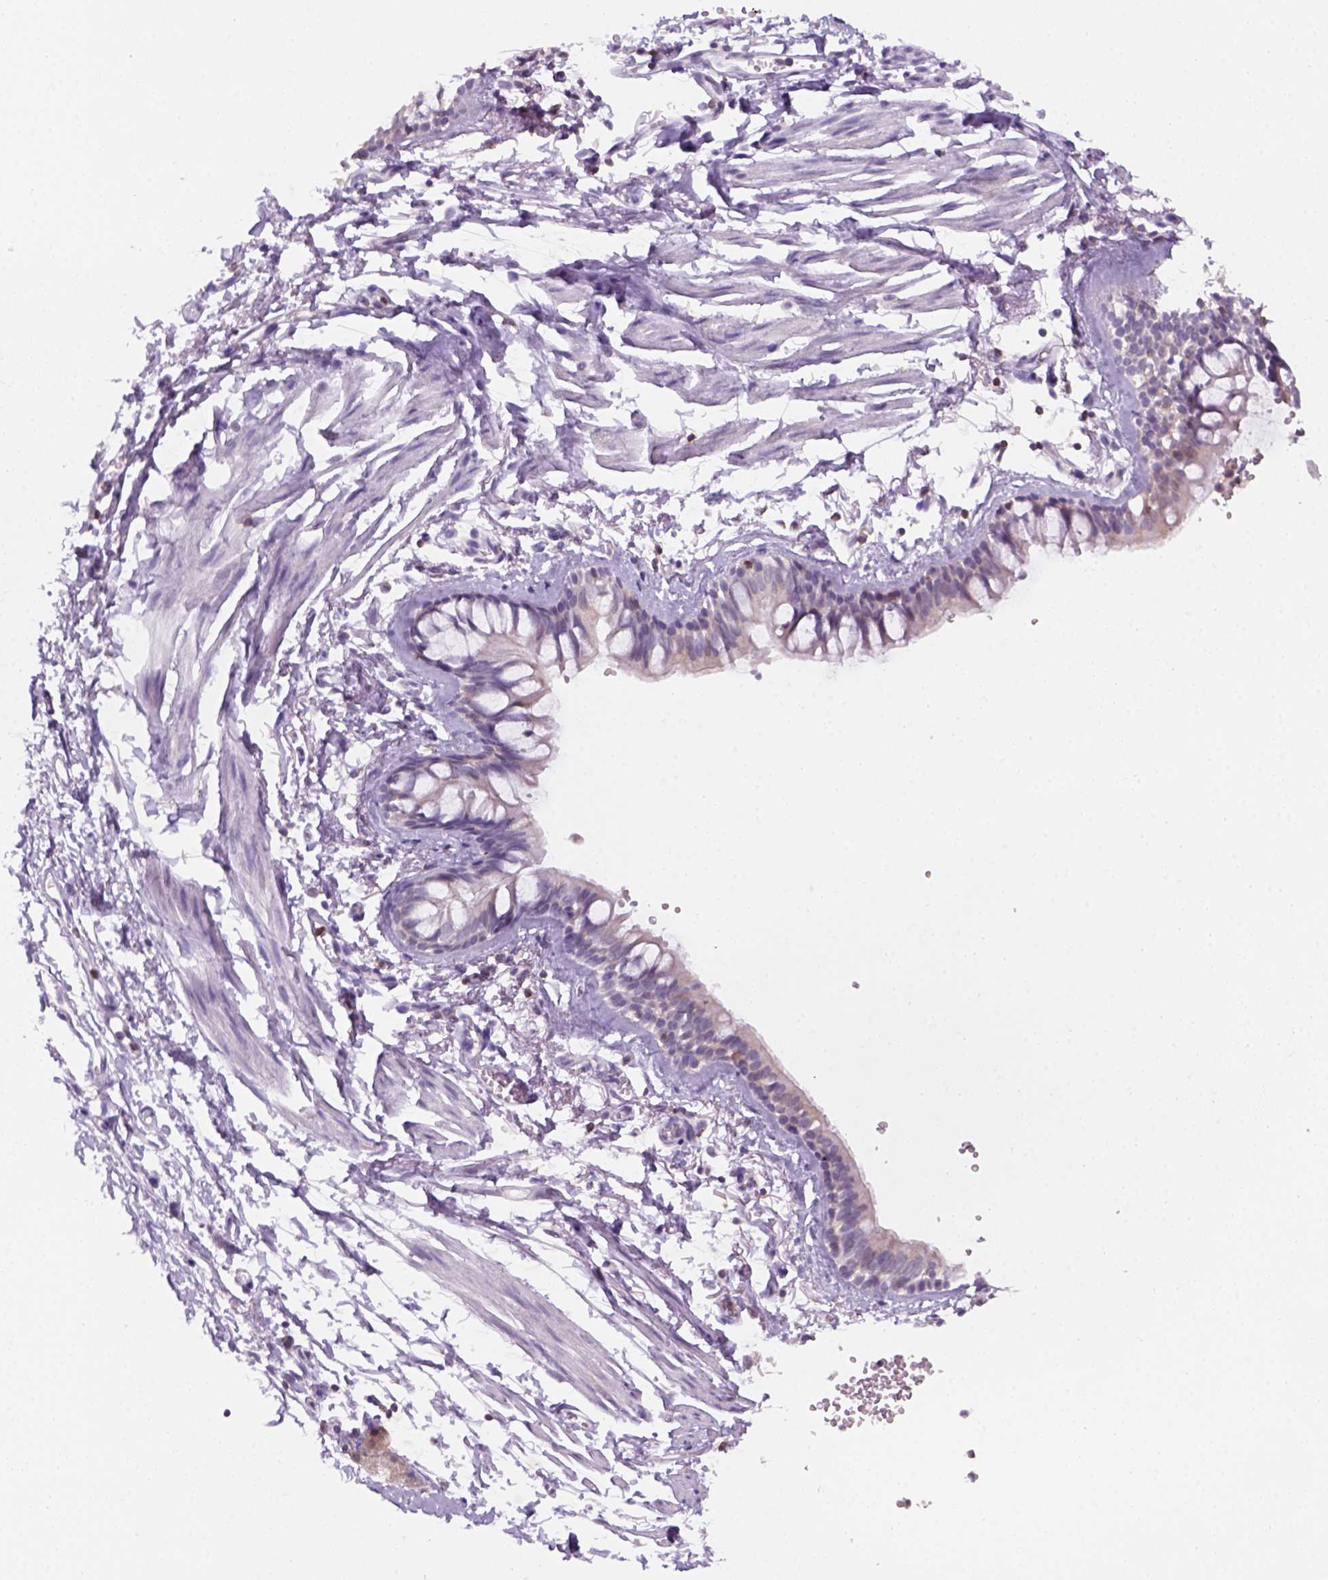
{"staining": {"intensity": "moderate", "quantity": "<25%", "location": "cytoplasmic/membranous"}, "tissue": "bronchus", "cell_type": "Respiratory epithelial cells", "image_type": "normal", "snomed": [{"axis": "morphology", "description": "Normal tissue, NOS"}, {"axis": "topography", "description": "Cartilage tissue"}, {"axis": "topography", "description": "Bronchus"}], "caption": "Immunohistochemistry (DAB (3,3'-diaminobenzidine)) staining of unremarkable bronchus exhibits moderate cytoplasmic/membranous protein positivity in about <25% of respiratory epithelial cells. (Brightfield microscopy of DAB IHC at high magnification).", "gene": "GOT1", "patient": {"sex": "female", "age": 59}}